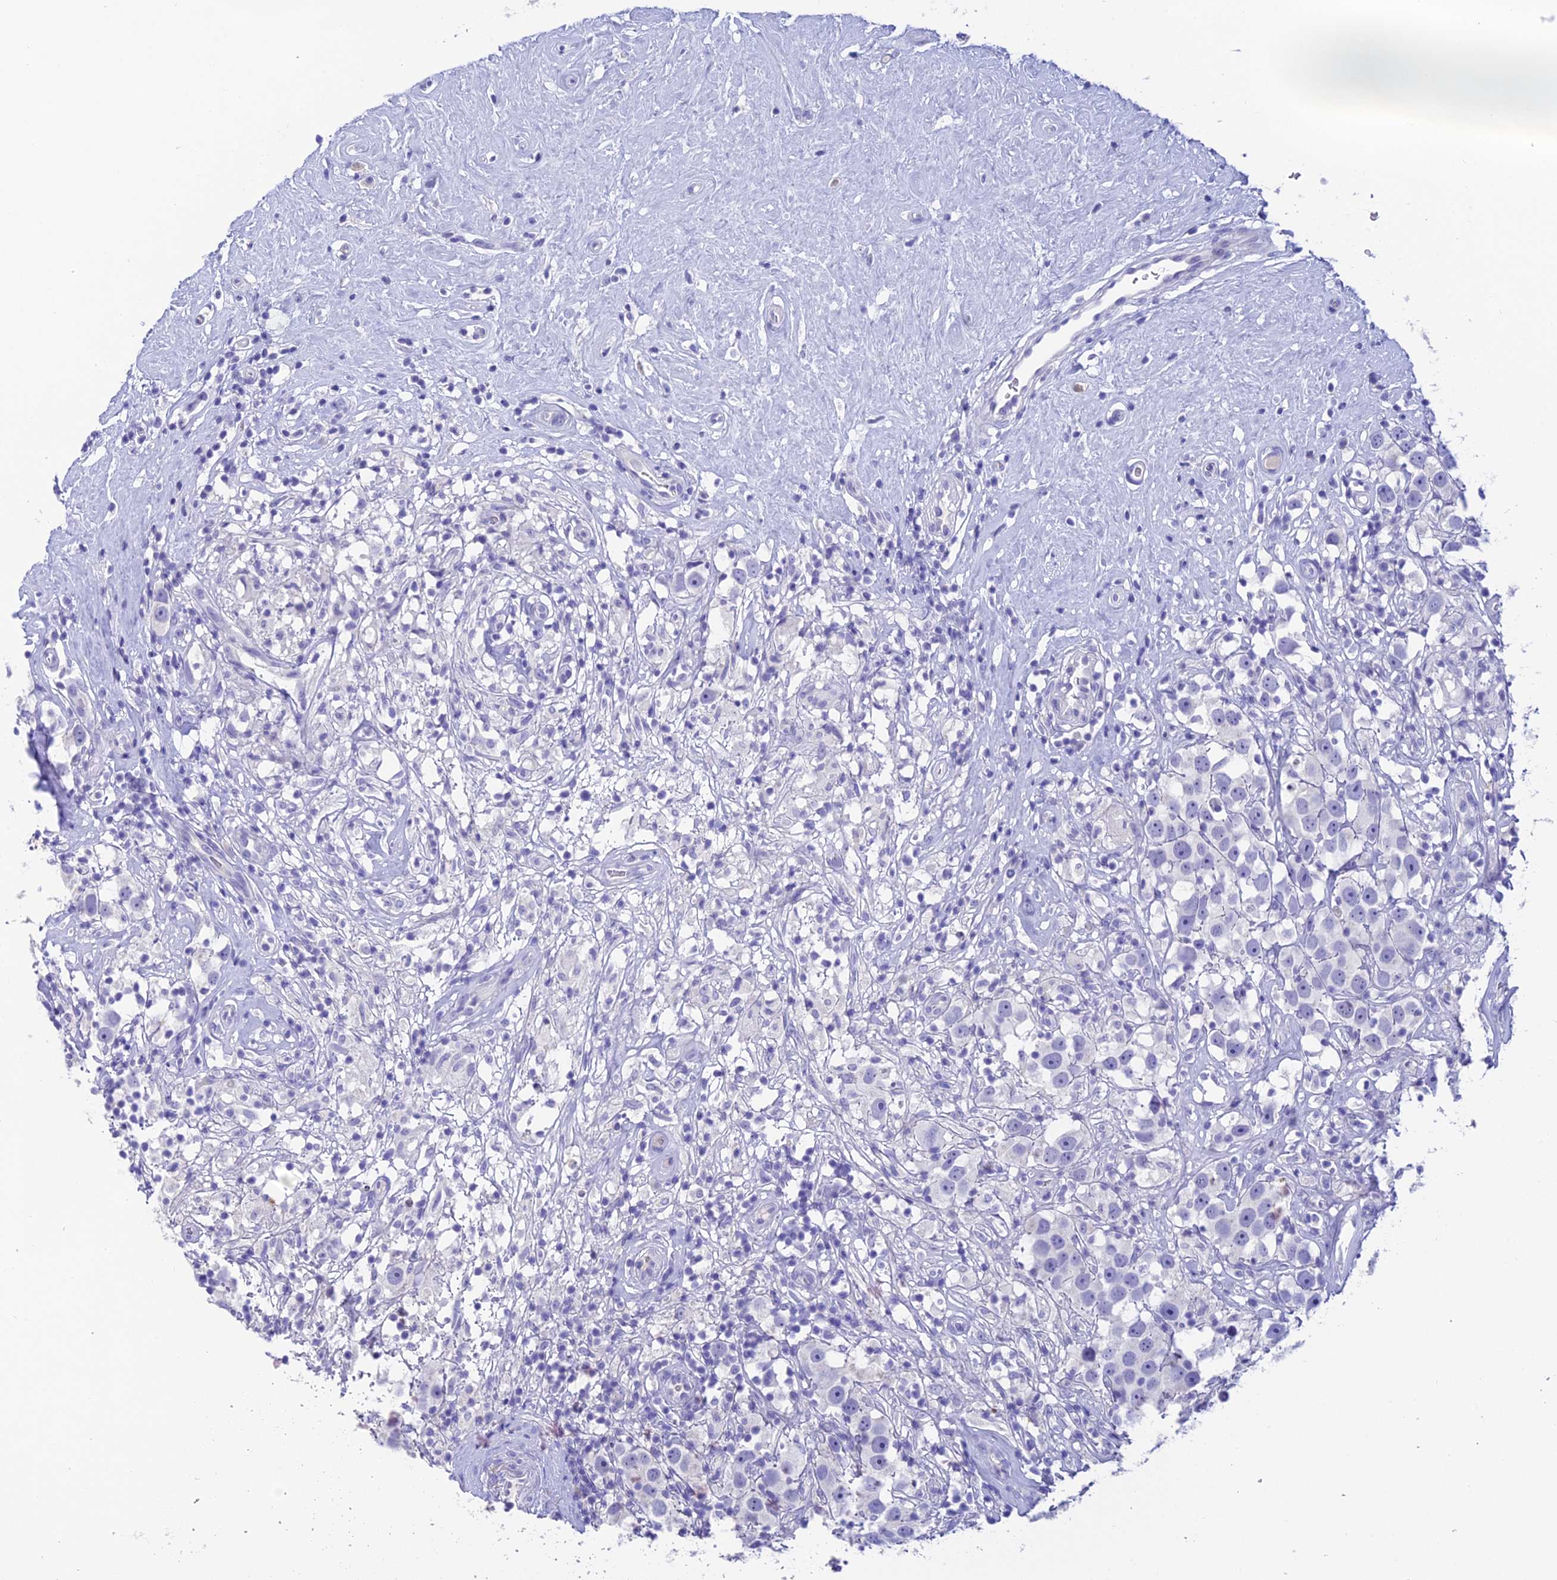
{"staining": {"intensity": "negative", "quantity": "none", "location": "none"}, "tissue": "testis cancer", "cell_type": "Tumor cells", "image_type": "cancer", "snomed": [{"axis": "morphology", "description": "Seminoma, NOS"}, {"axis": "topography", "description": "Testis"}], "caption": "Immunohistochemical staining of human seminoma (testis) shows no significant positivity in tumor cells.", "gene": "C12orf29", "patient": {"sex": "male", "age": 49}}